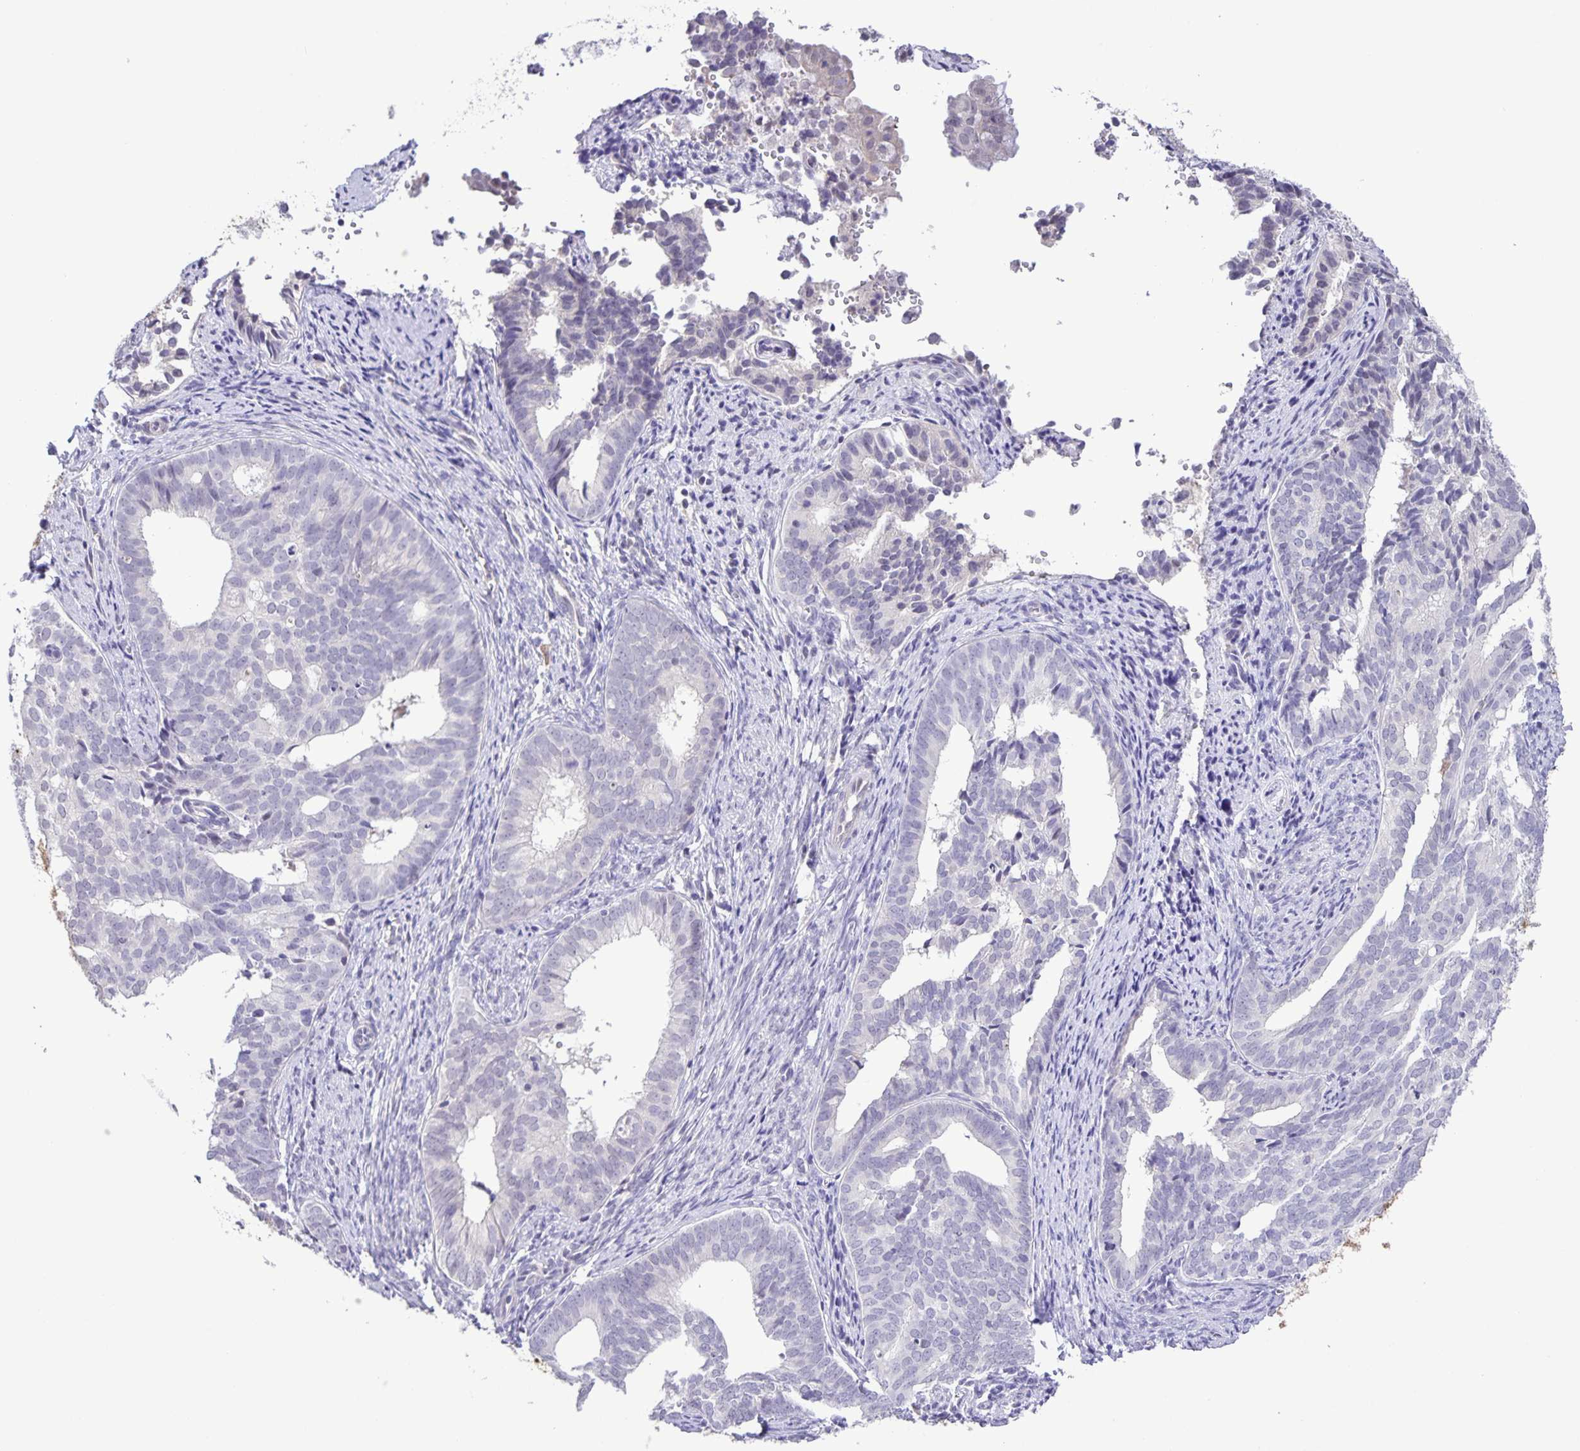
{"staining": {"intensity": "negative", "quantity": "none", "location": "none"}, "tissue": "endometrial cancer", "cell_type": "Tumor cells", "image_type": "cancer", "snomed": [{"axis": "morphology", "description": "Adenocarcinoma, NOS"}, {"axis": "topography", "description": "Endometrium"}], "caption": "Immunohistochemical staining of endometrial adenocarcinoma shows no significant expression in tumor cells.", "gene": "ONECUT2", "patient": {"sex": "female", "age": 75}}